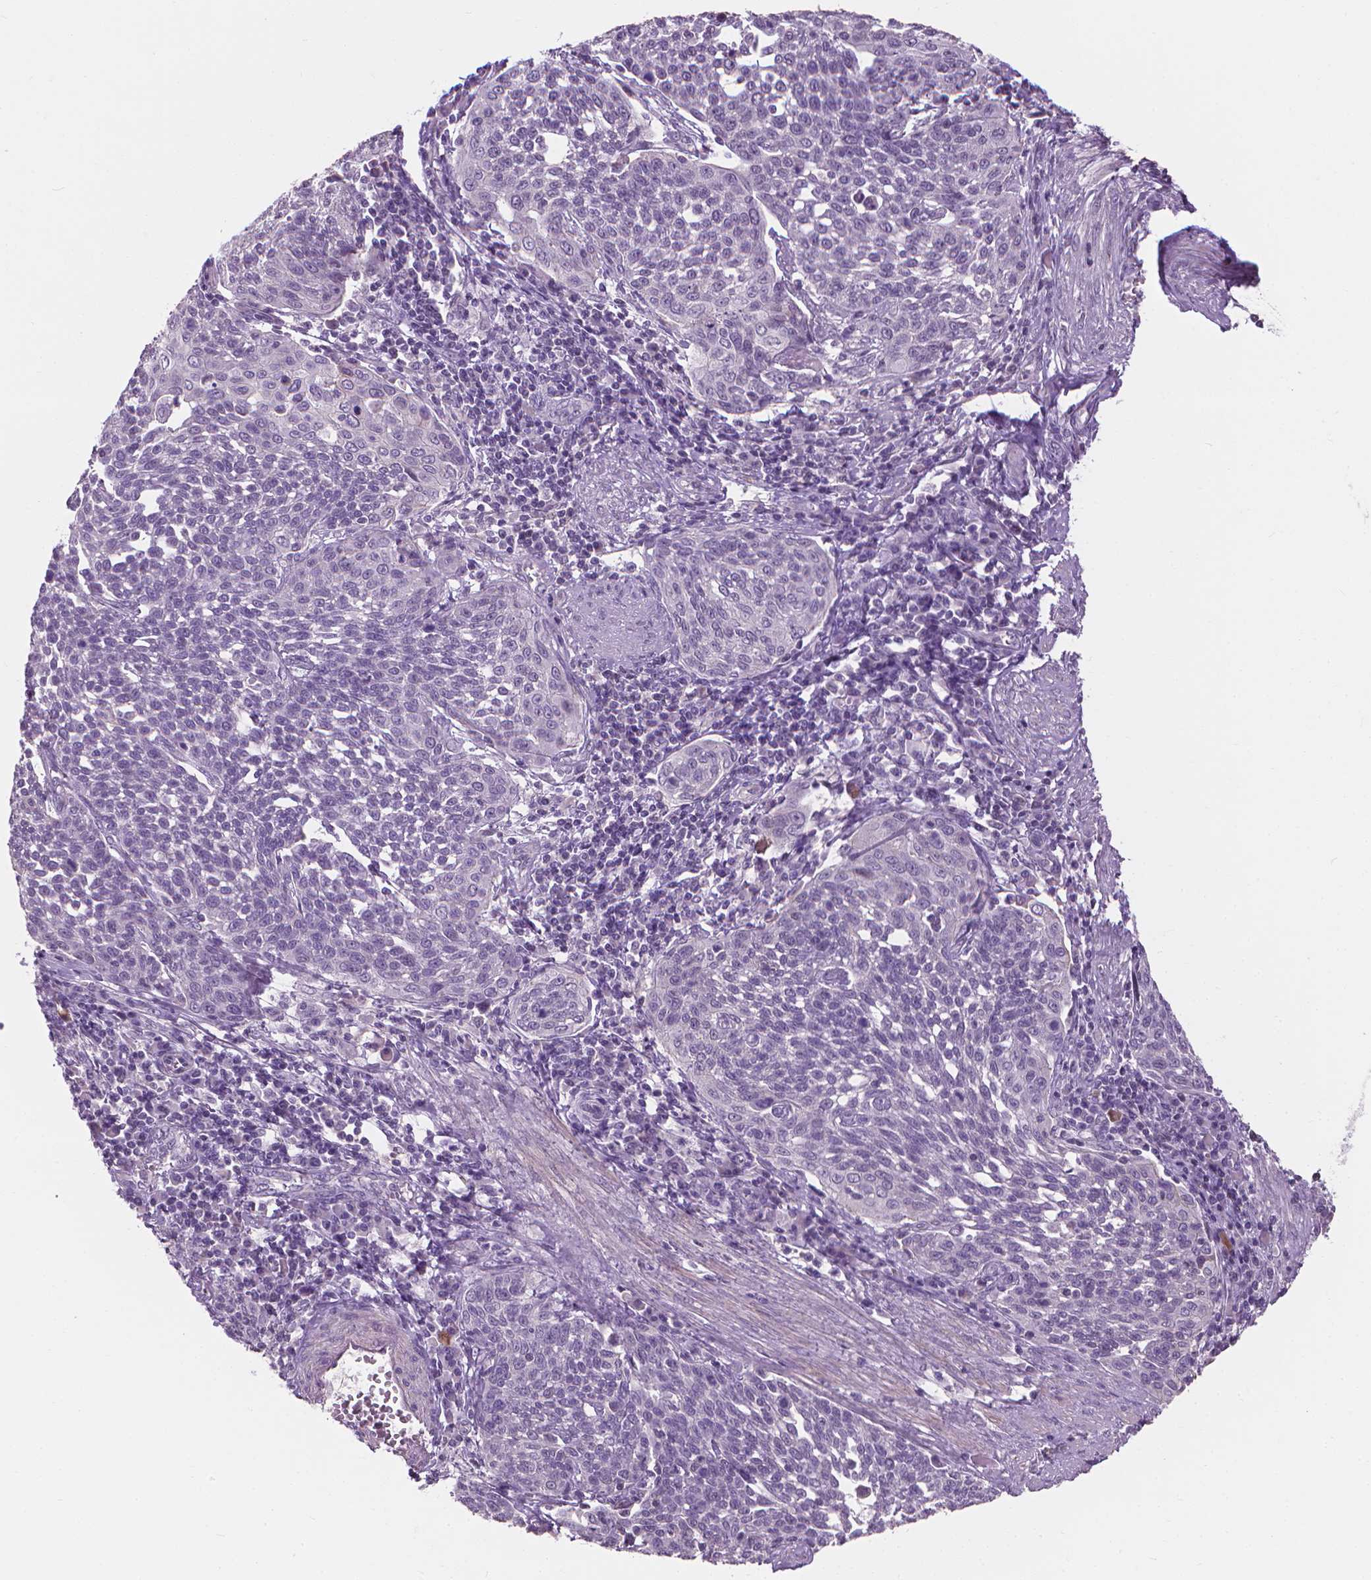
{"staining": {"intensity": "negative", "quantity": "none", "location": "none"}, "tissue": "cervical cancer", "cell_type": "Tumor cells", "image_type": "cancer", "snomed": [{"axis": "morphology", "description": "Squamous cell carcinoma, NOS"}, {"axis": "topography", "description": "Cervix"}], "caption": "Tumor cells show no significant protein expression in cervical squamous cell carcinoma. Brightfield microscopy of IHC stained with DAB (brown) and hematoxylin (blue), captured at high magnification.", "gene": "SAXO2", "patient": {"sex": "female", "age": 34}}